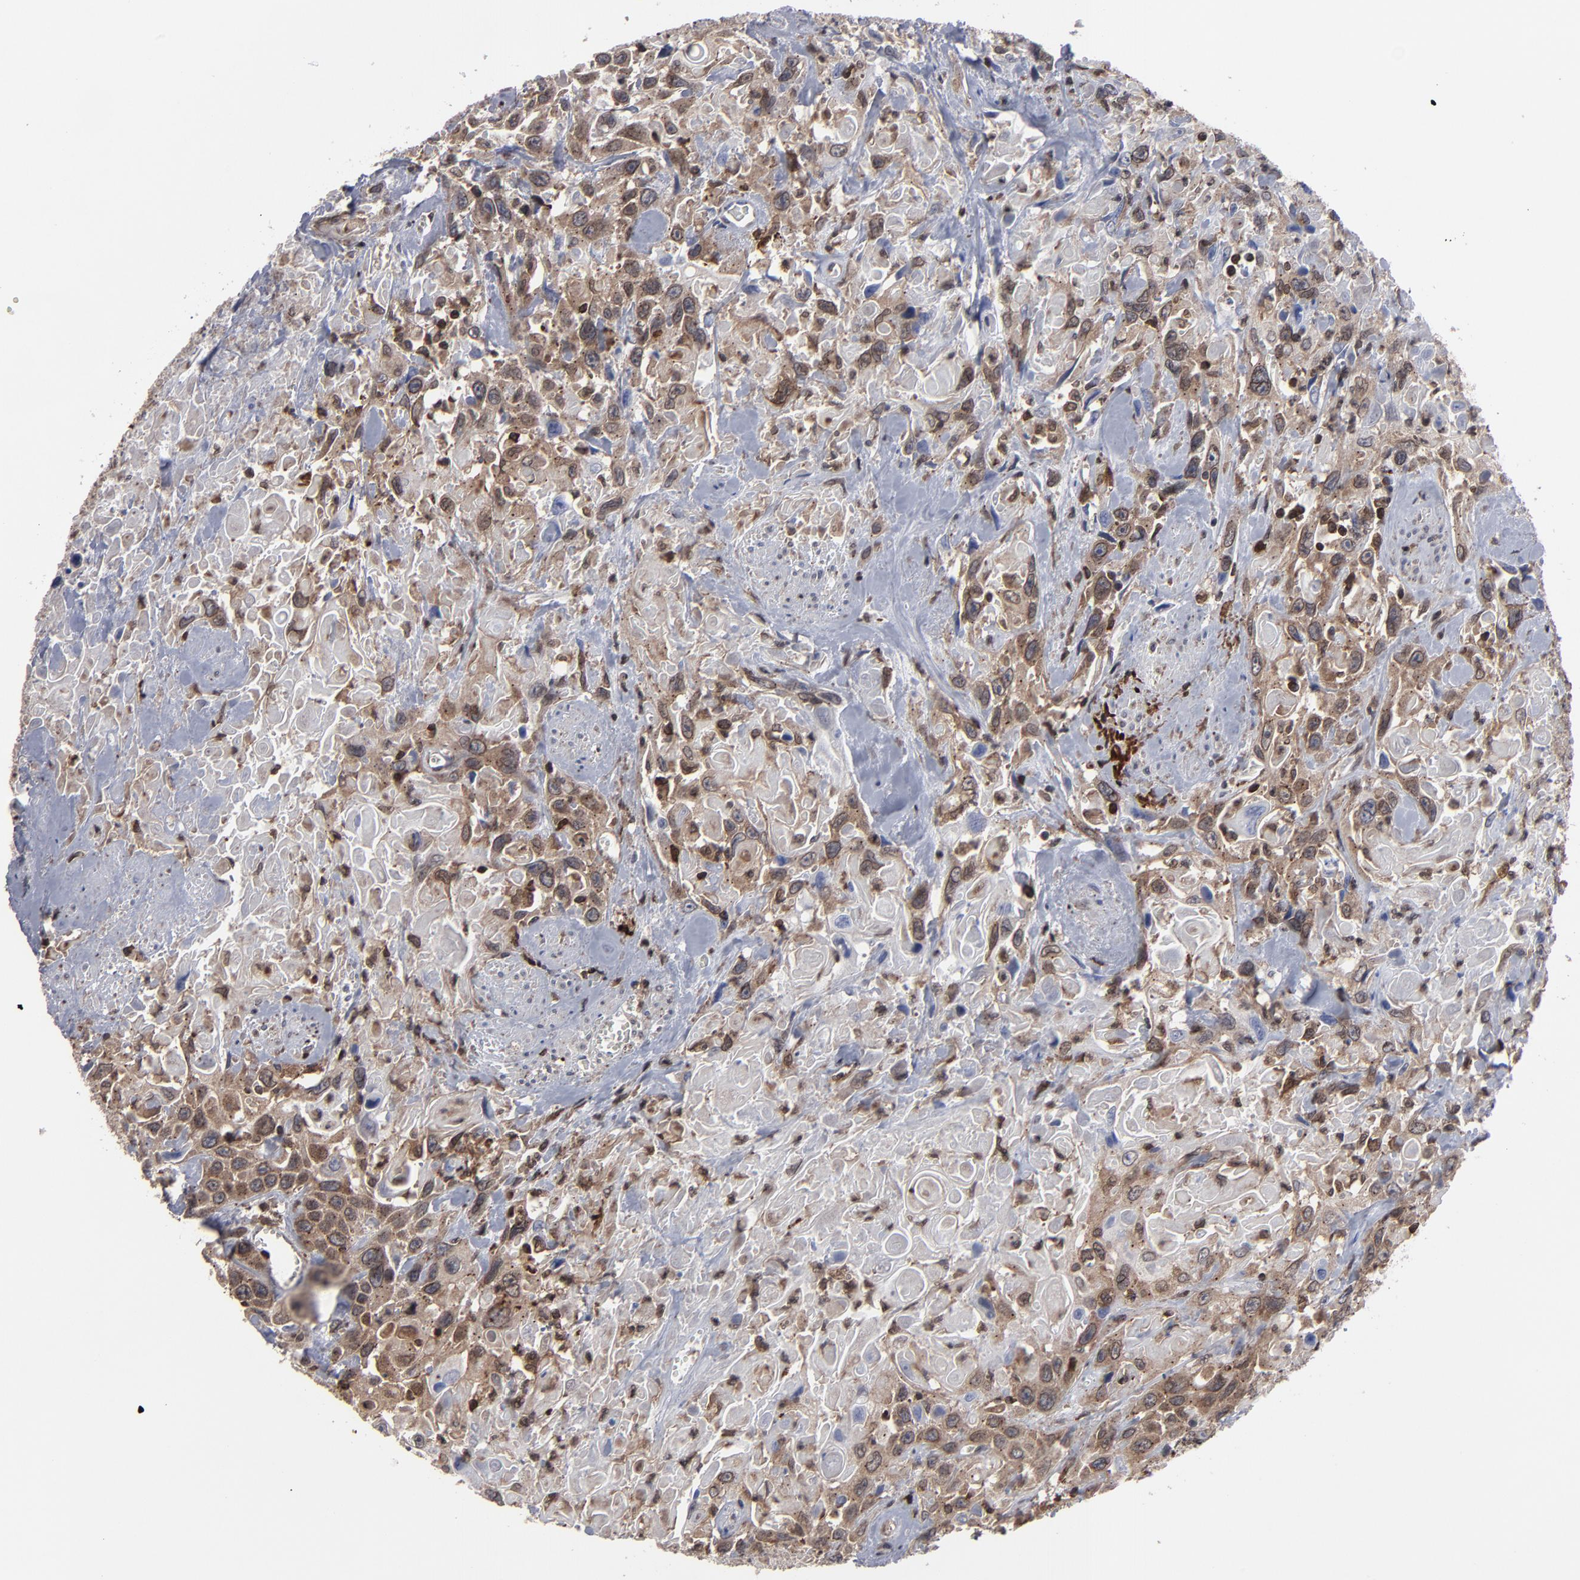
{"staining": {"intensity": "moderate", "quantity": ">75%", "location": "cytoplasmic/membranous,nuclear"}, "tissue": "urothelial cancer", "cell_type": "Tumor cells", "image_type": "cancer", "snomed": [{"axis": "morphology", "description": "Urothelial carcinoma, High grade"}, {"axis": "topography", "description": "Urinary bladder"}], "caption": "Protein staining of urothelial cancer tissue exhibits moderate cytoplasmic/membranous and nuclear positivity in about >75% of tumor cells. Immunohistochemistry (ihc) stains the protein of interest in brown and the nuclei are stained blue.", "gene": "KIAA2026", "patient": {"sex": "female", "age": 84}}